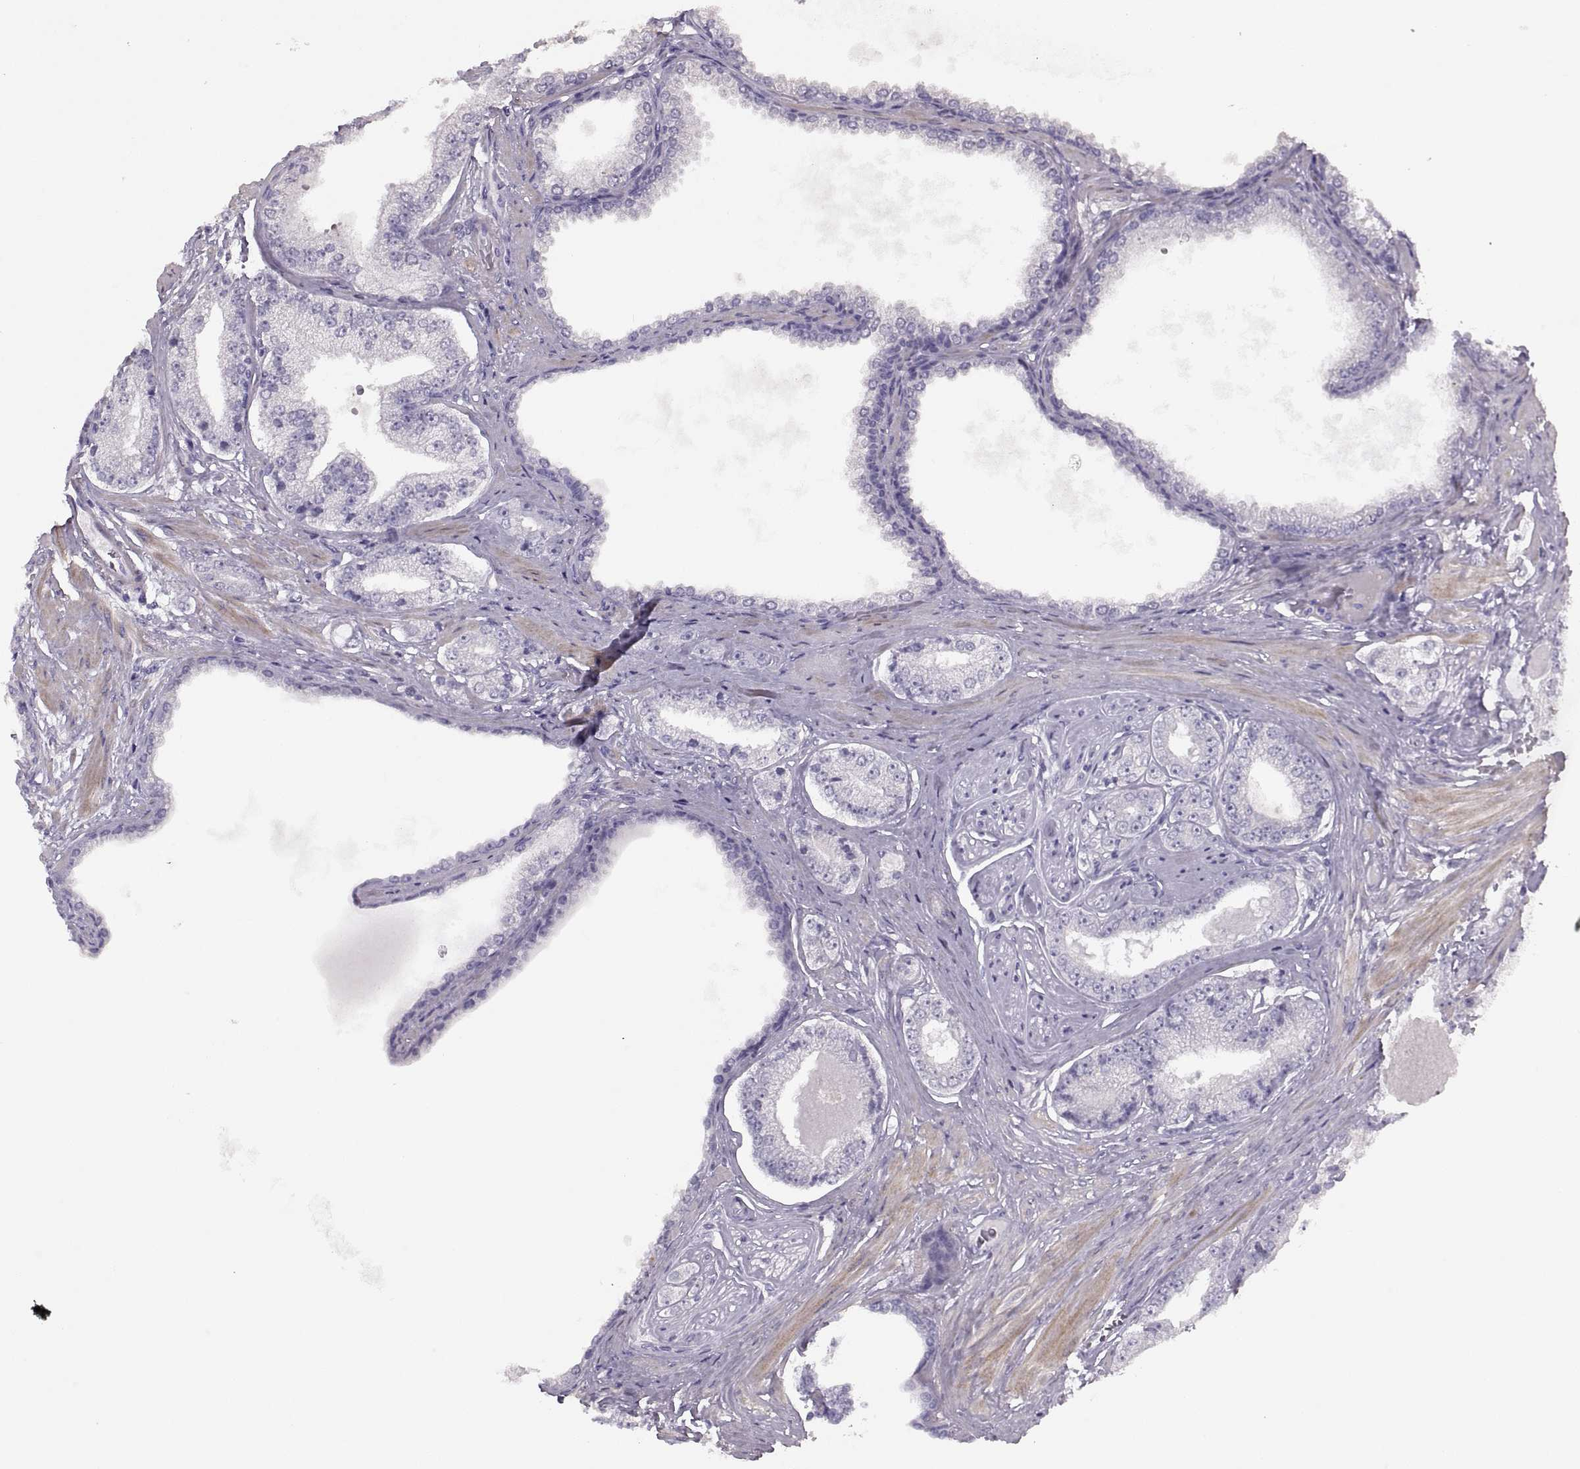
{"staining": {"intensity": "negative", "quantity": "none", "location": "none"}, "tissue": "prostate cancer", "cell_type": "Tumor cells", "image_type": "cancer", "snomed": [{"axis": "morphology", "description": "Adenocarcinoma, NOS"}, {"axis": "topography", "description": "Prostate"}], "caption": "A high-resolution image shows immunohistochemistry staining of prostate adenocarcinoma, which demonstrates no significant positivity in tumor cells.", "gene": "BSPH1", "patient": {"sex": "male", "age": 64}}